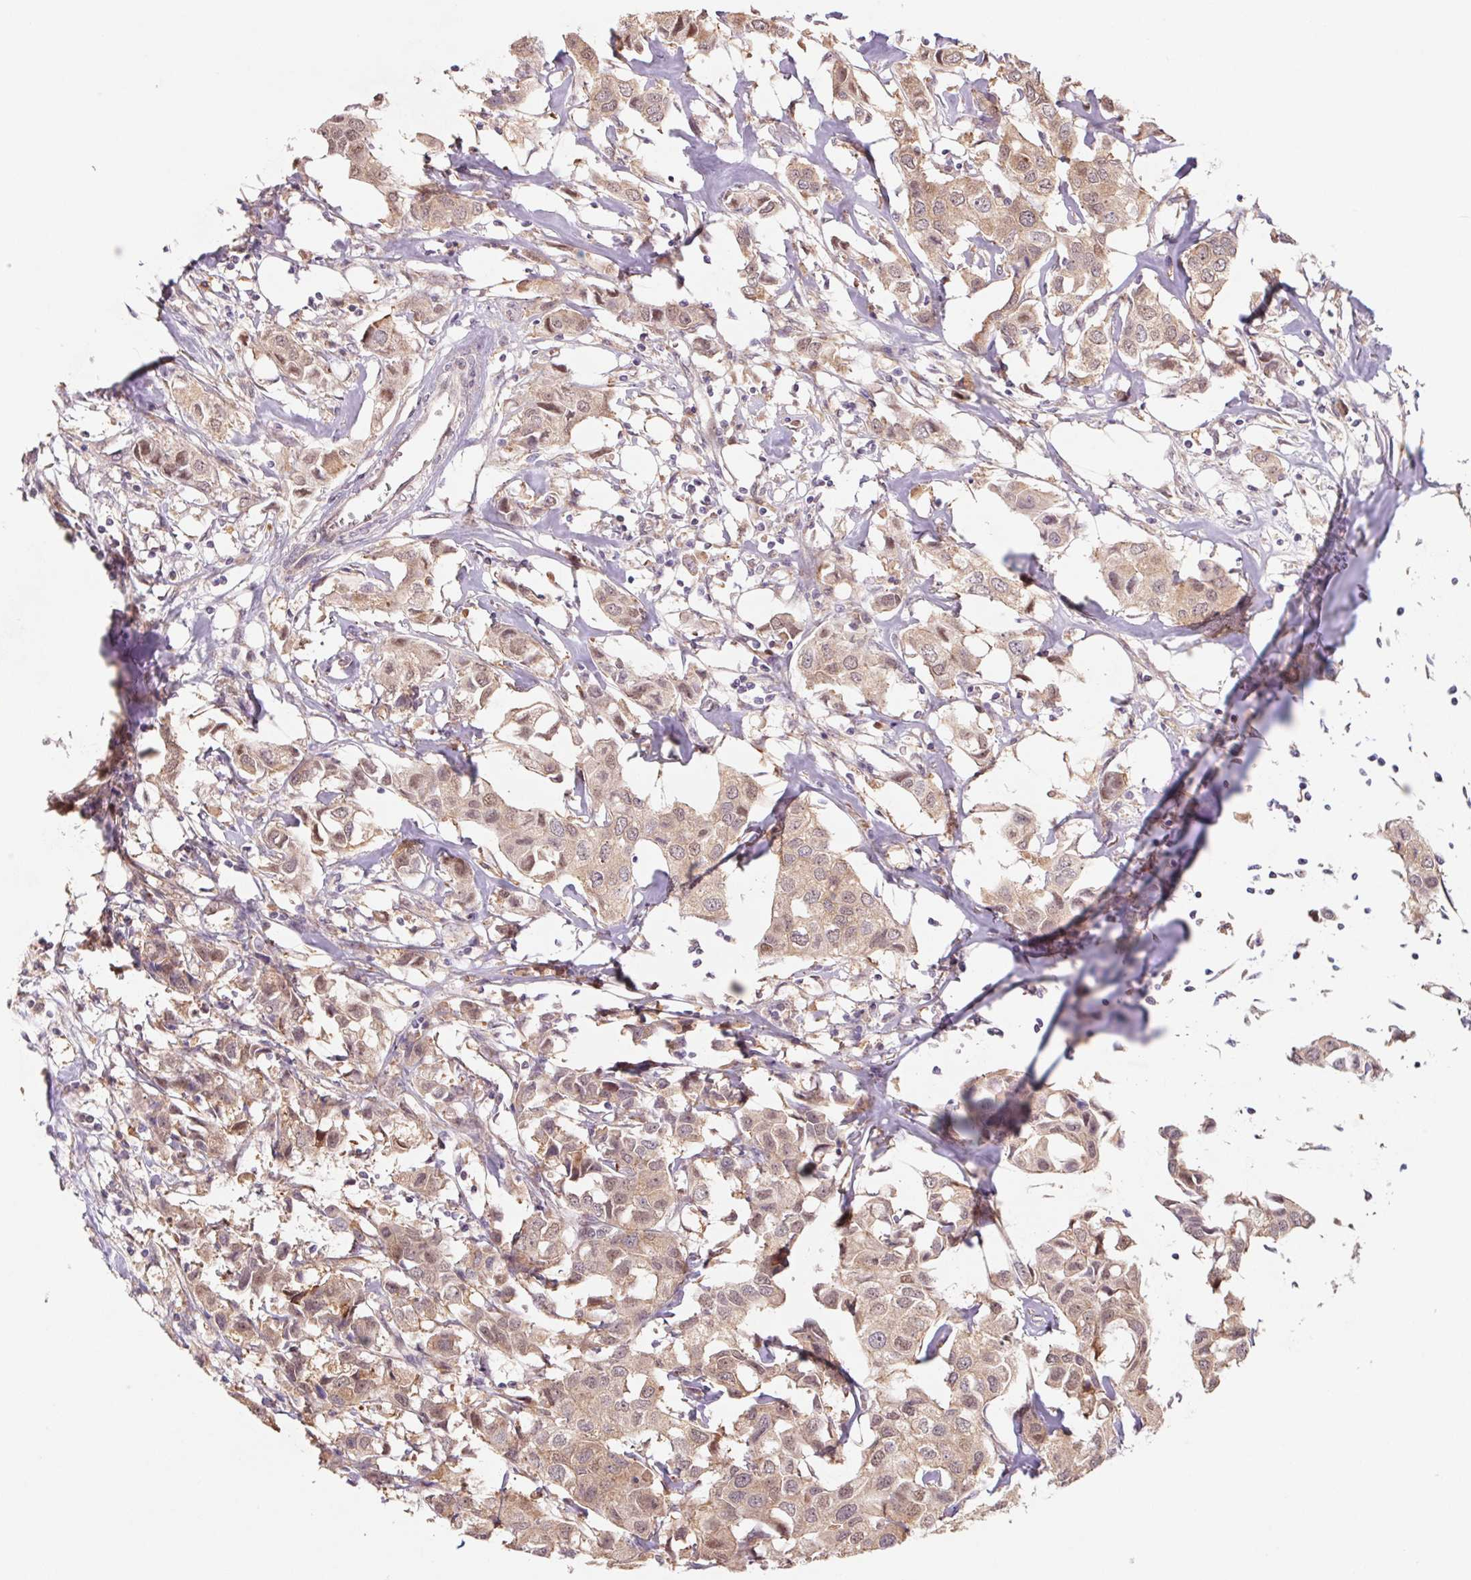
{"staining": {"intensity": "weak", "quantity": "25%-75%", "location": "cytoplasmic/membranous,nuclear"}, "tissue": "breast cancer", "cell_type": "Tumor cells", "image_type": "cancer", "snomed": [{"axis": "morphology", "description": "Duct carcinoma"}, {"axis": "topography", "description": "Breast"}], "caption": "Weak cytoplasmic/membranous and nuclear expression is appreciated in approximately 25%-75% of tumor cells in breast cancer (infiltrating ductal carcinoma). The protein of interest is stained brown, and the nuclei are stained in blue (DAB IHC with brightfield microscopy, high magnification).", "gene": "RRM1", "patient": {"sex": "female", "age": 80}}